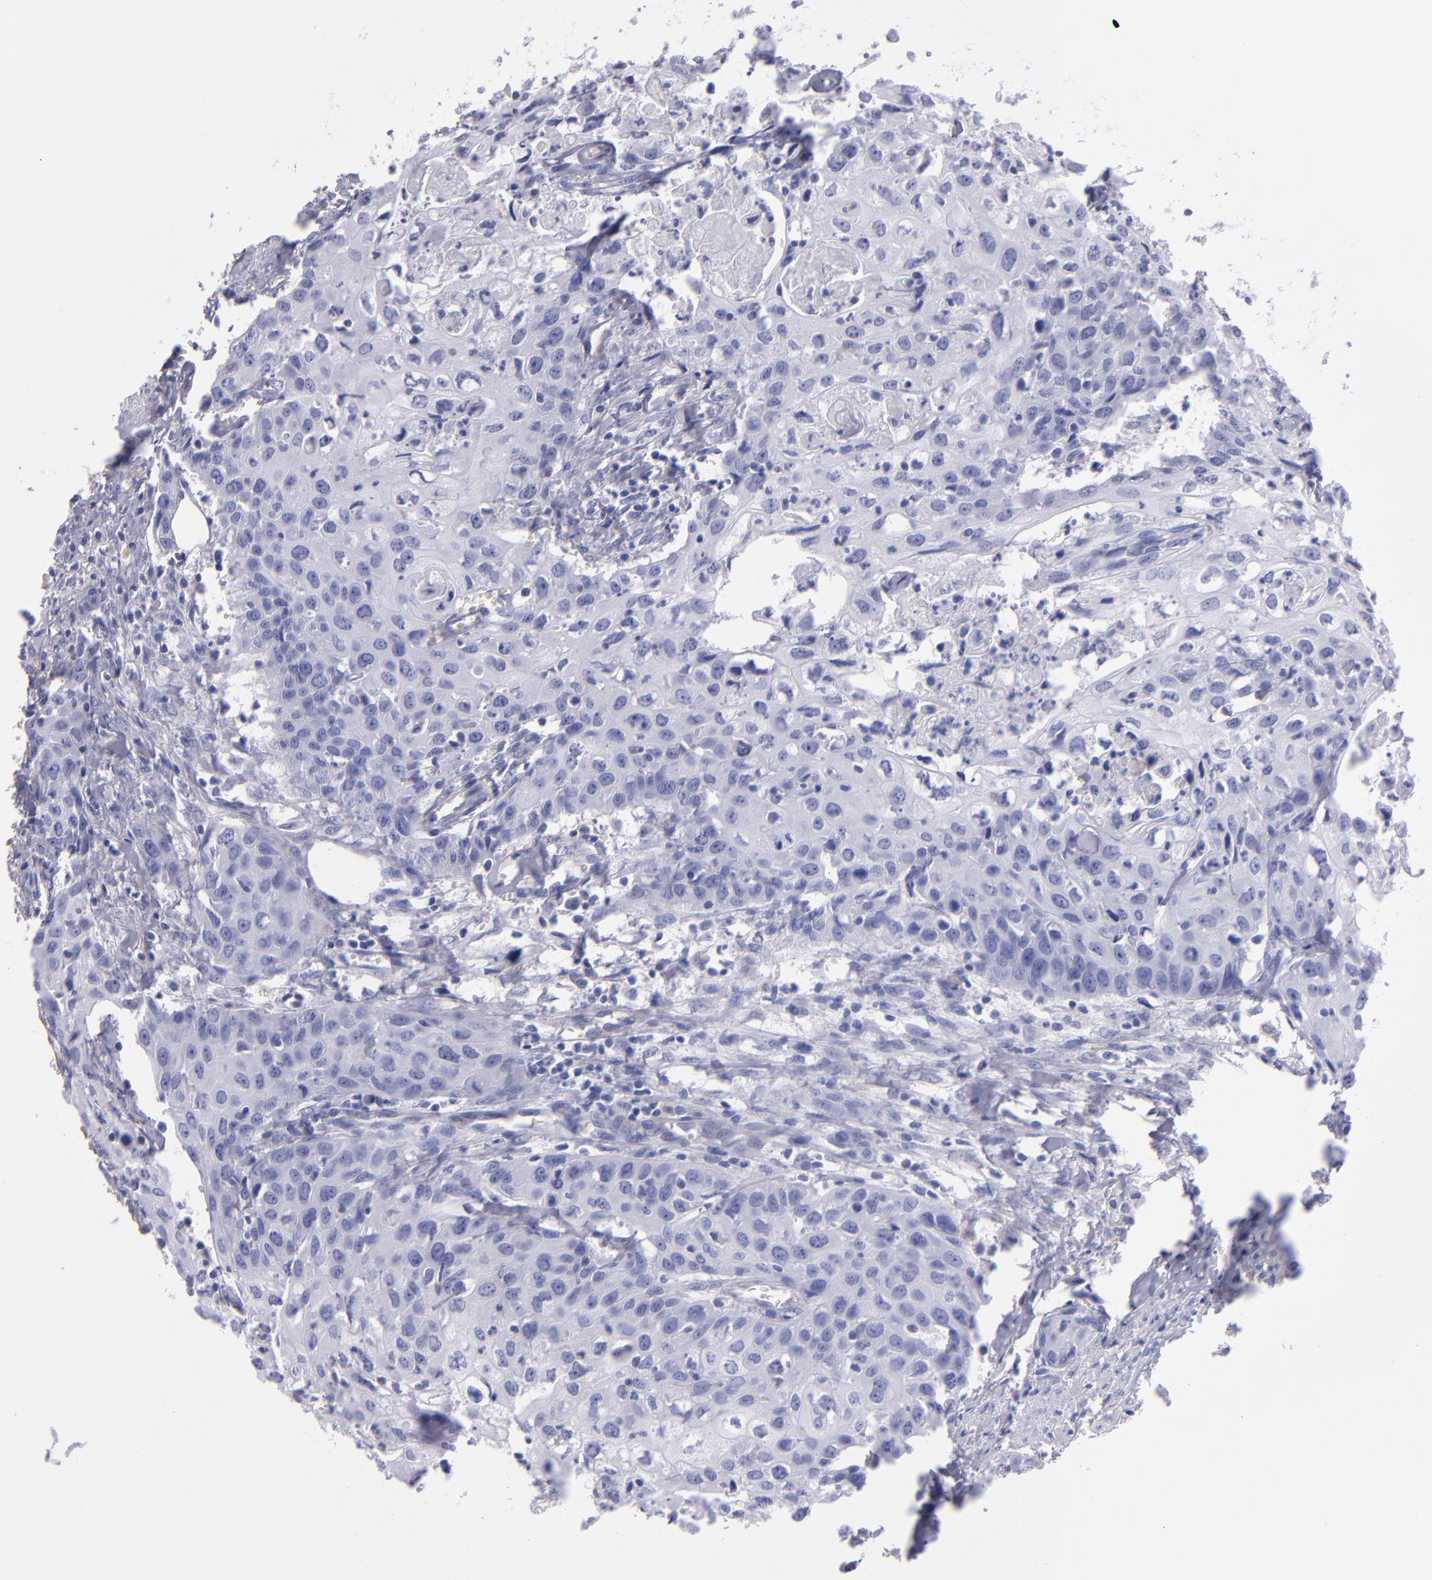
{"staining": {"intensity": "negative", "quantity": "none", "location": "none"}, "tissue": "urothelial cancer", "cell_type": "Tumor cells", "image_type": "cancer", "snomed": [{"axis": "morphology", "description": "Urothelial carcinoma, High grade"}, {"axis": "topography", "description": "Urinary bladder"}], "caption": "The photomicrograph displays no significant staining in tumor cells of urothelial cancer.", "gene": "TG", "patient": {"sex": "male", "age": 54}}